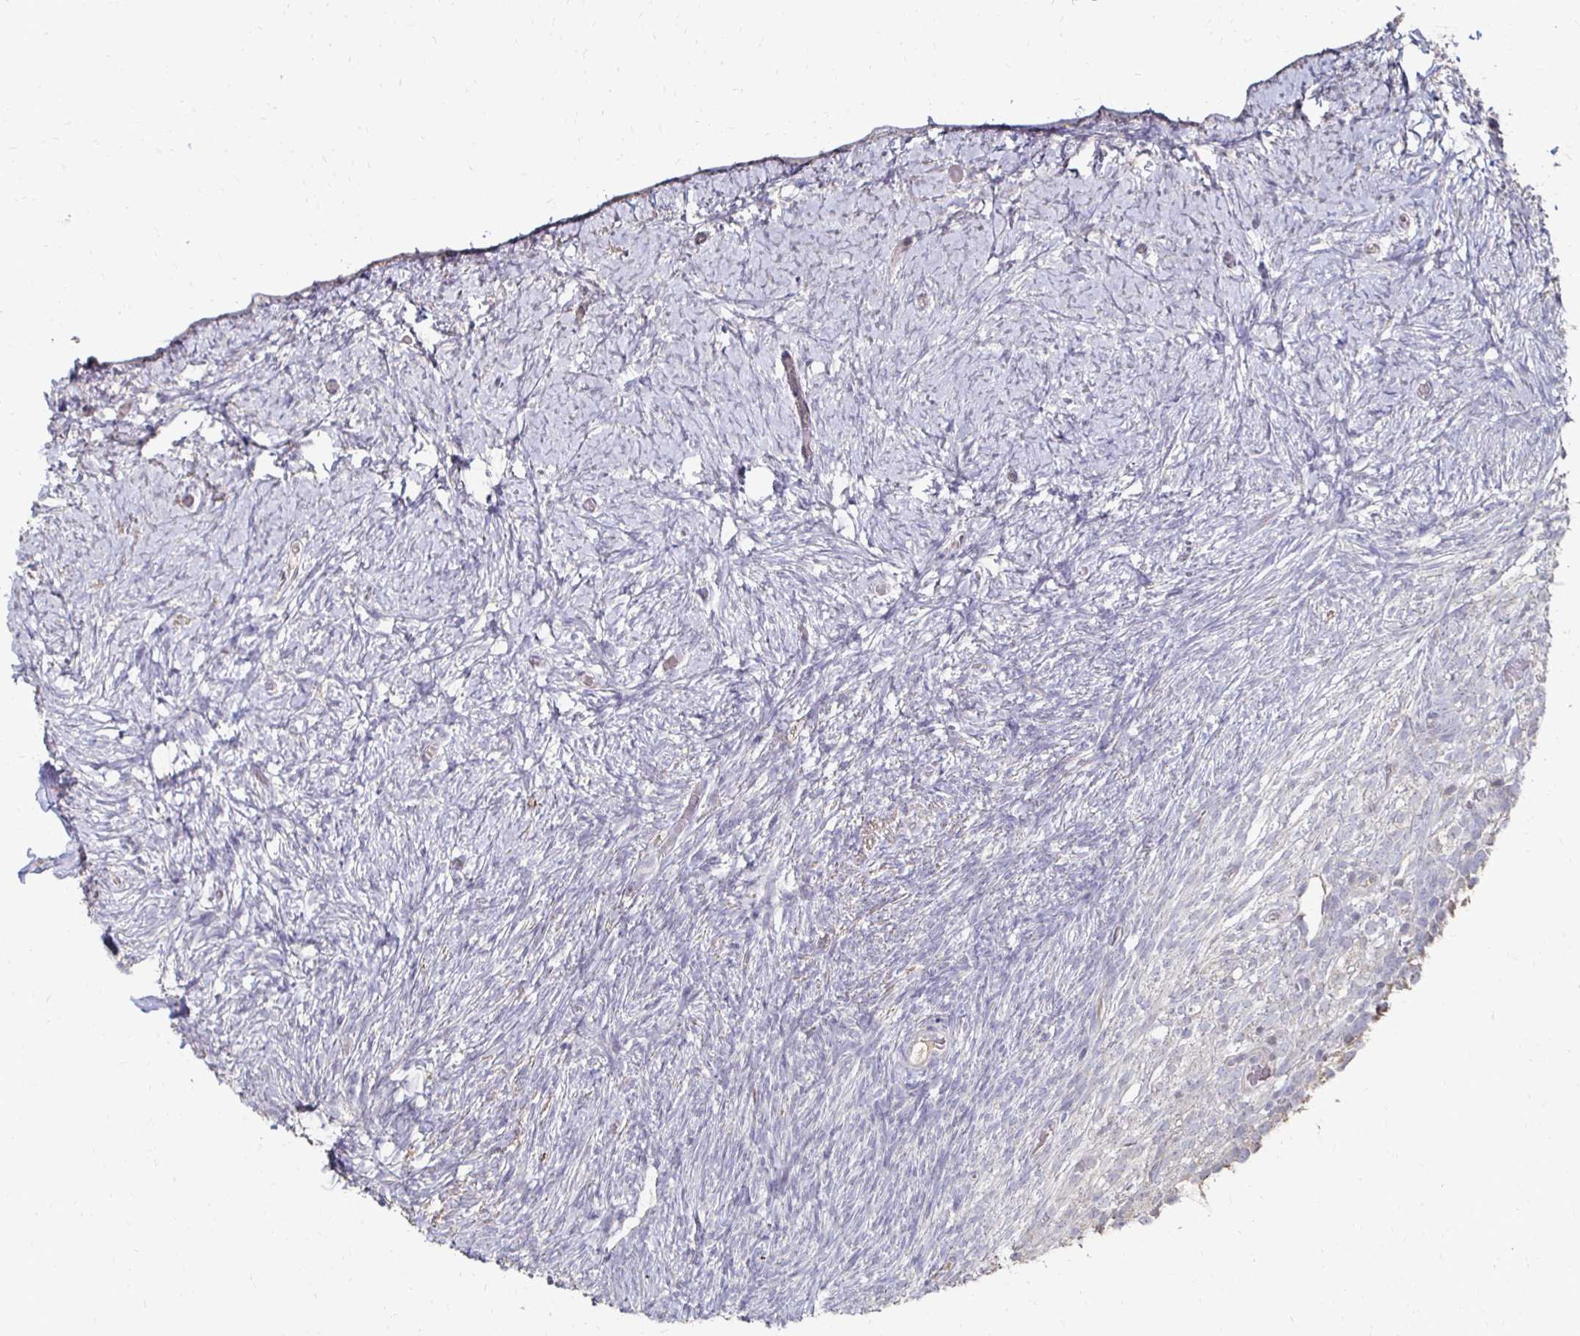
{"staining": {"intensity": "negative", "quantity": "none", "location": "none"}, "tissue": "ovary", "cell_type": "Follicle cells", "image_type": "normal", "snomed": [{"axis": "morphology", "description": "Normal tissue, NOS"}, {"axis": "topography", "description": "Ovary"}], "caption": "Micrograph shows no protein positivity in follicle cells of unremarkable ovary. (Immunohistochemistry, brightfield microscopy, high magnification).", "gene": "ZNF727", "patient": {"sex": "female", "age": 39}}